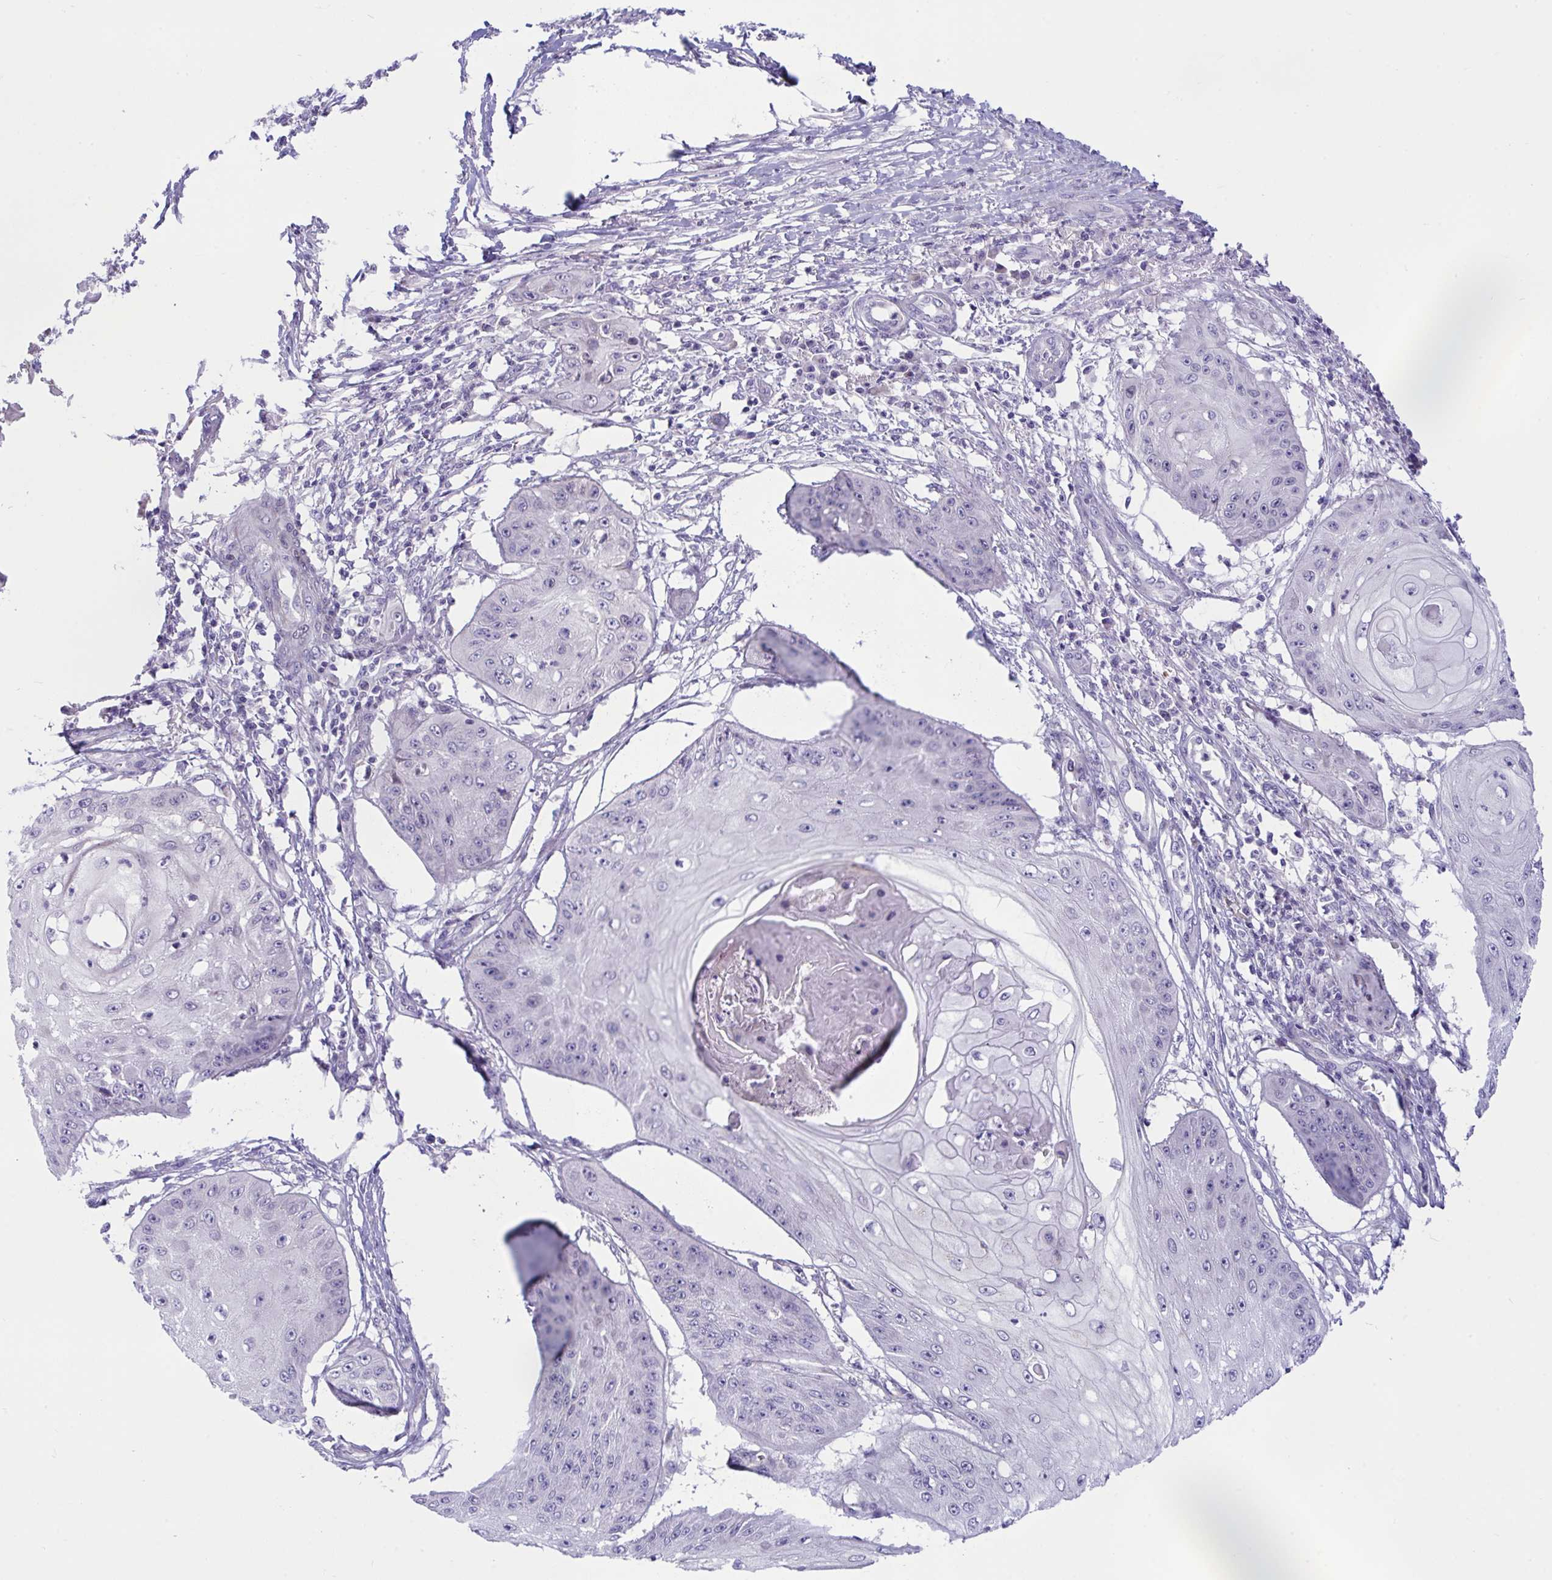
{"staining": {"intensity": "negative", "quantity": "none", "location": "none"}, "tissue": "skin cancer", "cell_type": "Tumor cells", "image_type": "cancer", "snomed": [{"axis": "morphology", "description": "Squamous cell carcinoma, NOS"}, {"axis": "topography", "description": "Skin"}], "caption": "High power microscopy histopathology image of an IHC image of squamous cell carcinoma (skin), revealing no significant staining in tumor cells.", "gene": "DTX3", "patient": {"sex": "male", "age": 70}}